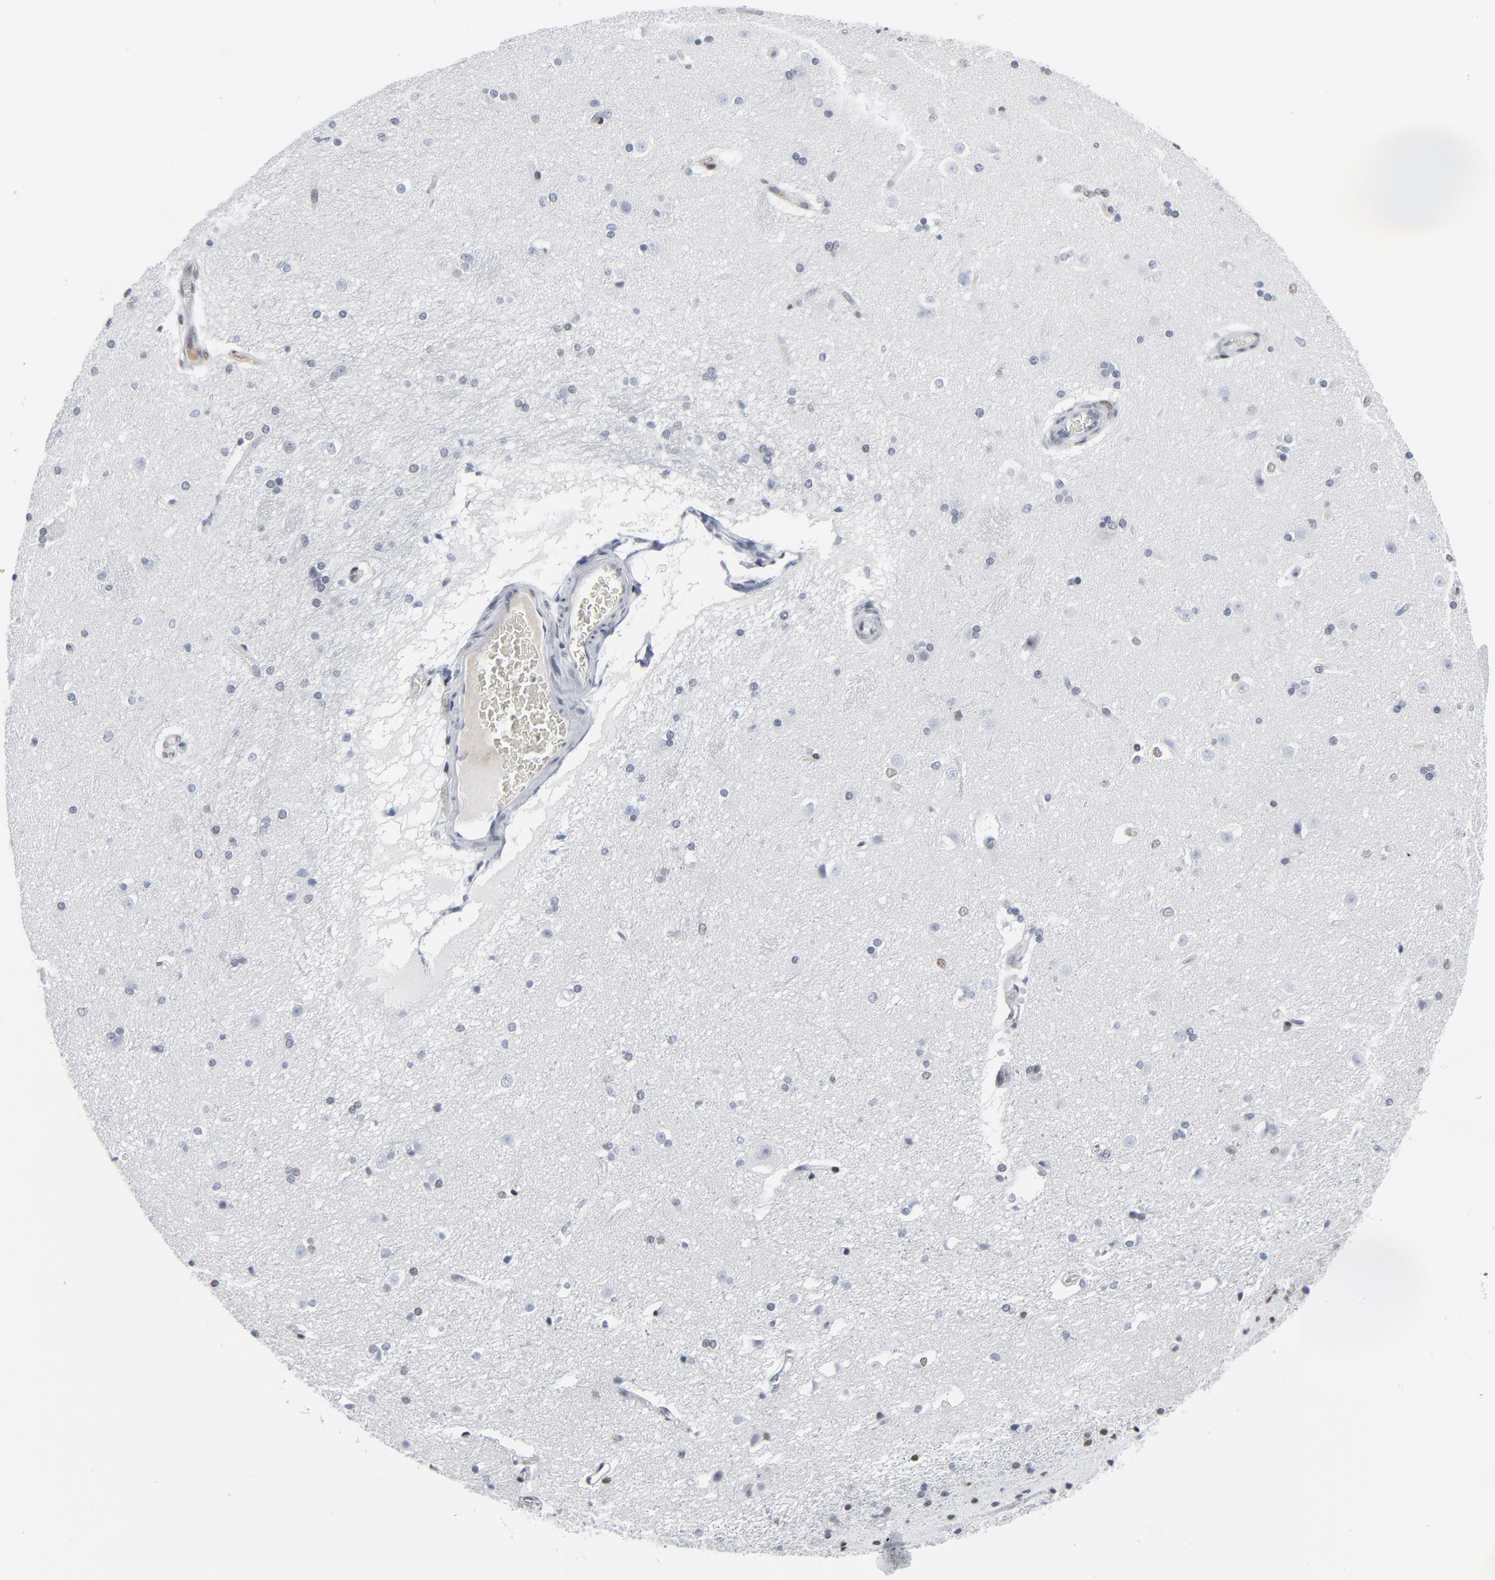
{"staining": {"intensity": "negative", "quantity": "none", "location": "none"}, "tissue": "caudate", "cell_type": "Glial cells", "image_type": "normal", "snomed": [{"axis": "morphology", "description": "Normal tissue, NOS"}, {"axis": "topography", "description": "Lateral ventricle wall"}], "caption": "Glial cells show no significant protein expression in normal caudate. (DAB (3,3'-diaminobenzidine) IHC visualized using brightfield microscopy, high magnification).", "gene": "ATF7", "patient": {"sex": "female", "age": 19}}